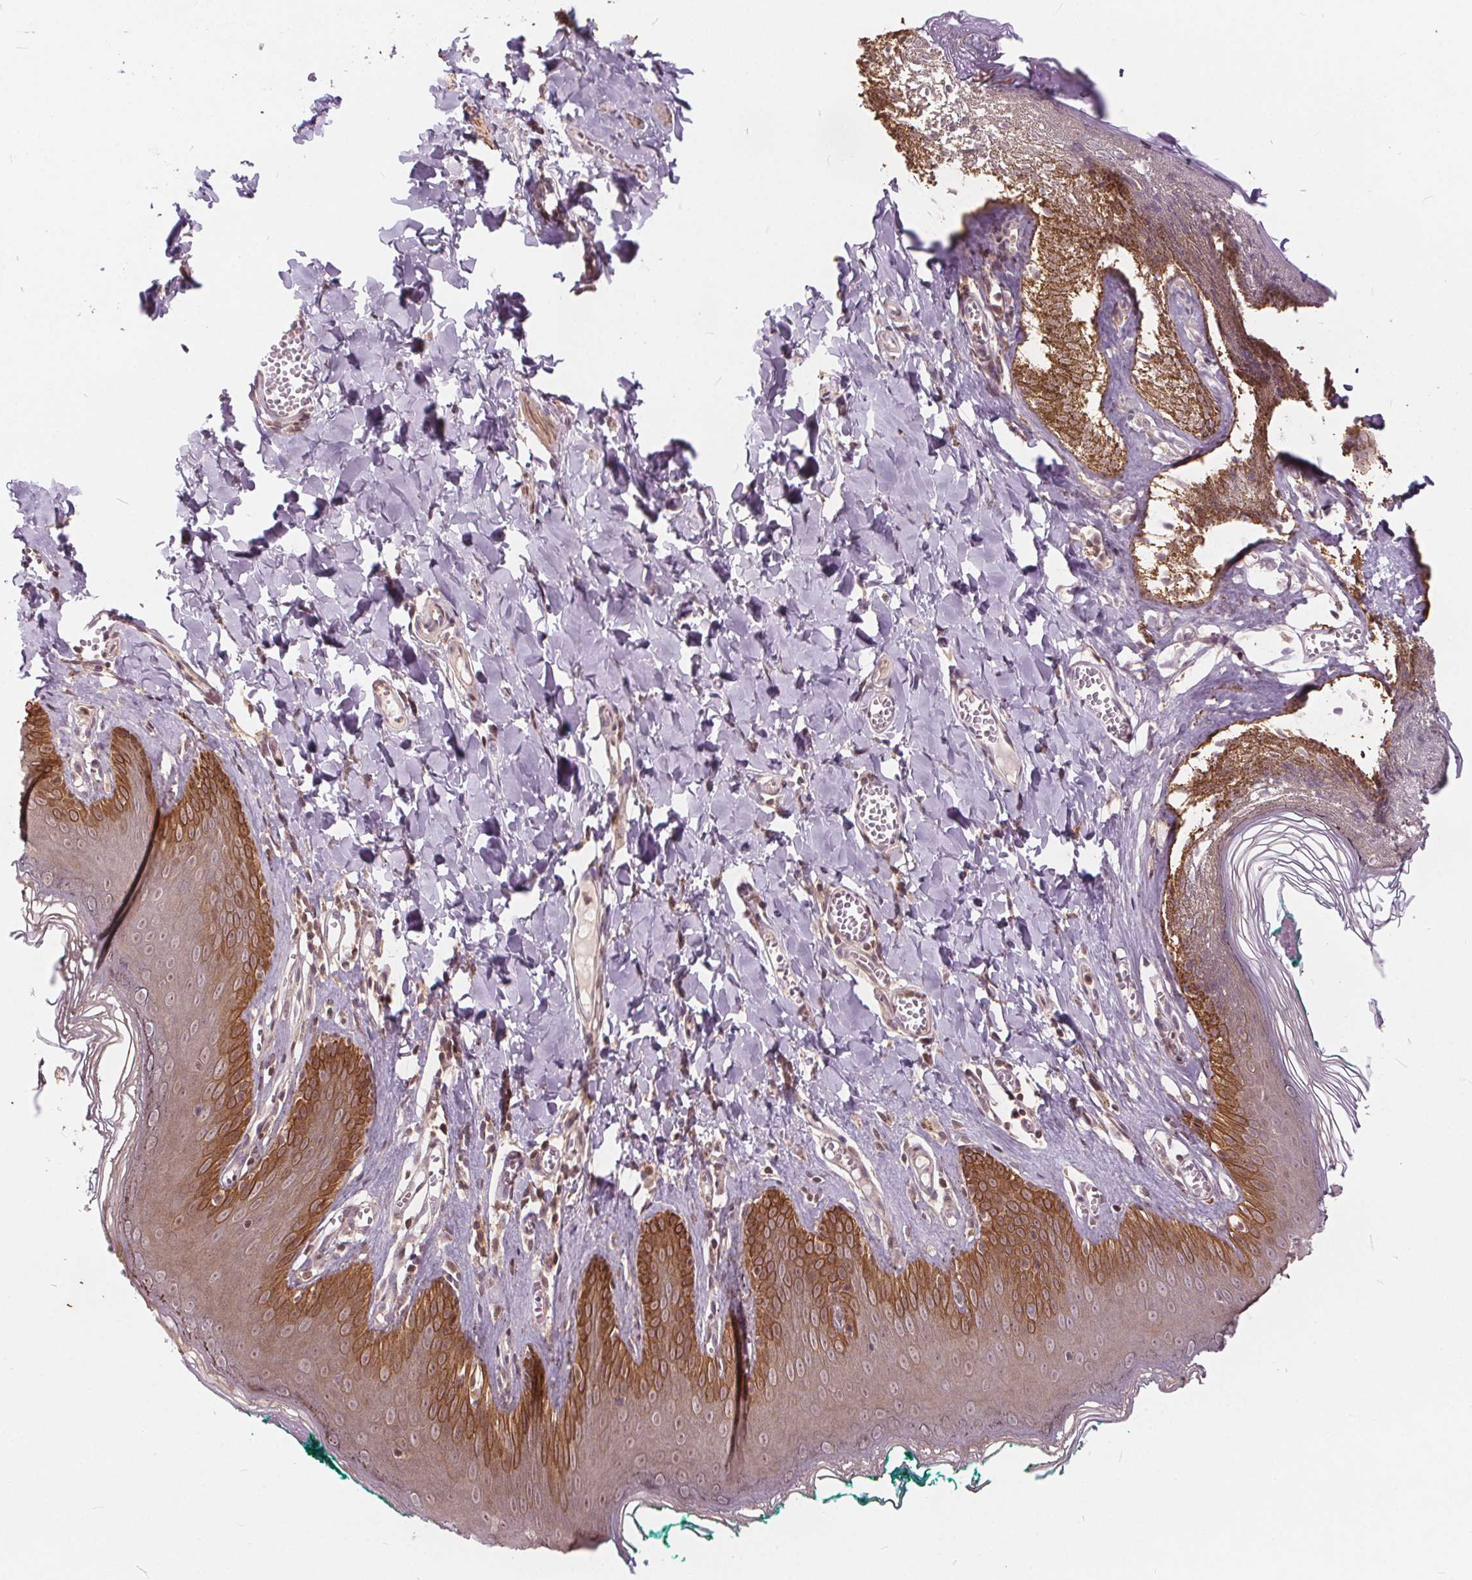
{"staining": {"intensity": "moderate", "quantity": "25%-75%", "location": "cytoplasmic/membranous,nuclear"}, "tissue": "skin", "cell_type": "Epidermal cells", "image_type": "normal", "snomed": [{"axis": "morphology", "description": "Normal tissue, NOS"}, {"axis": "topography", "description": "Vulva"}, {"axis": "topography", "description": "Peripheral nerve tissue"}], "caption": "Immunohistochemistry (IHC) of unremarkable skin displays medium levels of moderate cytoplasmic/membranous,nuclear positivity in approximately 25%-75% of epidermal cells.", "gene": "HIF1AN", "patient": {"sex": "female", "age": 66}}